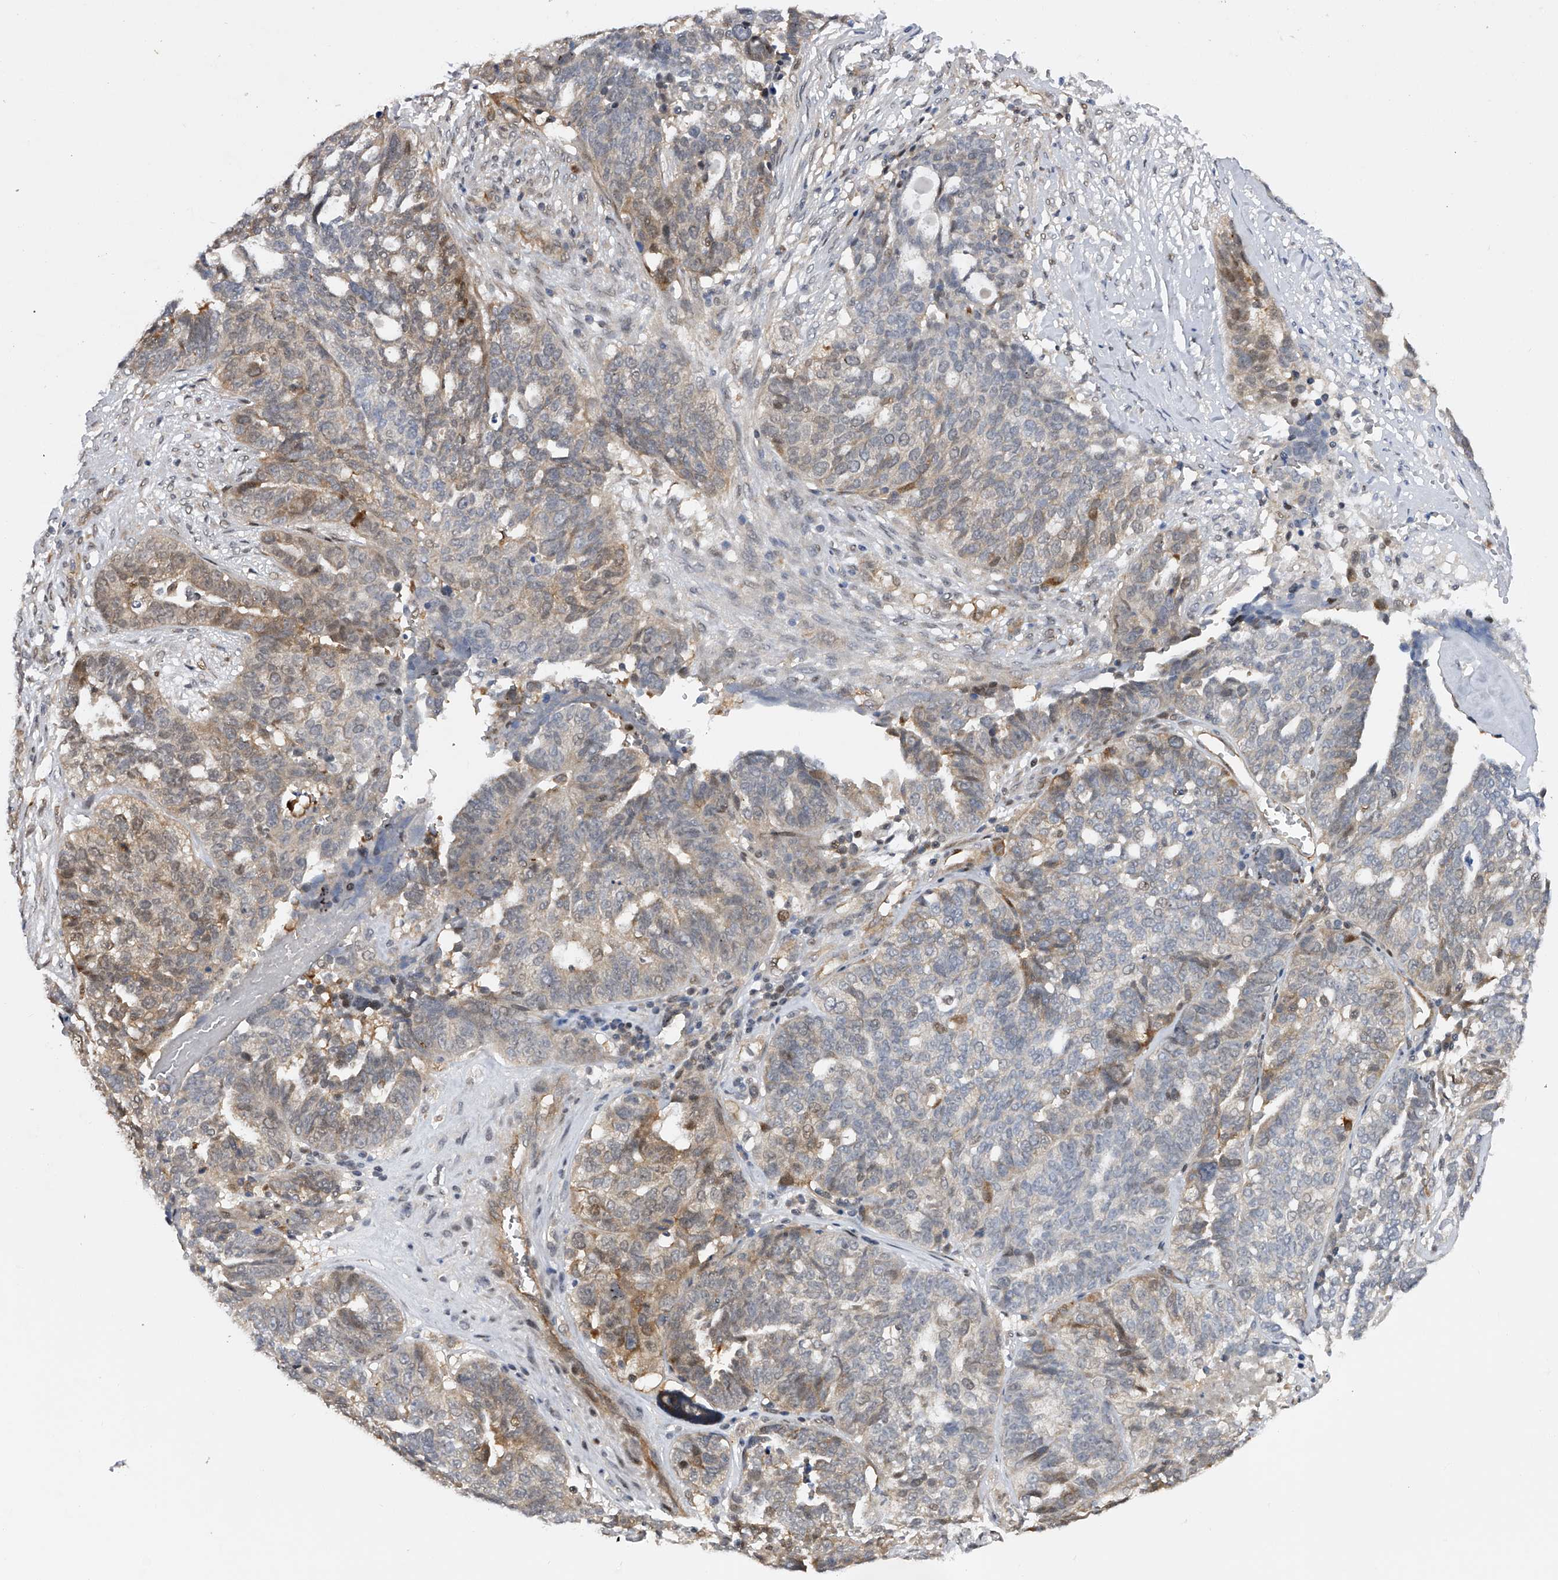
{"staining": {"intensity": "weak", "quantity": "<25%", "location": "cytoplasmic/membranous"}, "tissue": "ovarian cancer", "cell_type": "Tumor cells", "image_type": "cancer", "snomed": [{"axis": "morphology", "description": "Cystadenocarcinoma, serous, NOS"}, {"axis": "topography", "description": "Ovary"}], "caption": "An IHC photomicrograph of serous cystadenocarcinoma (ovarian) is shown. There is no staining in tumor cells of serous cystadenocarcinoma (ovarian).", "gene": "RWDD2A", "patient": {"sex": "female", "age": 59}}